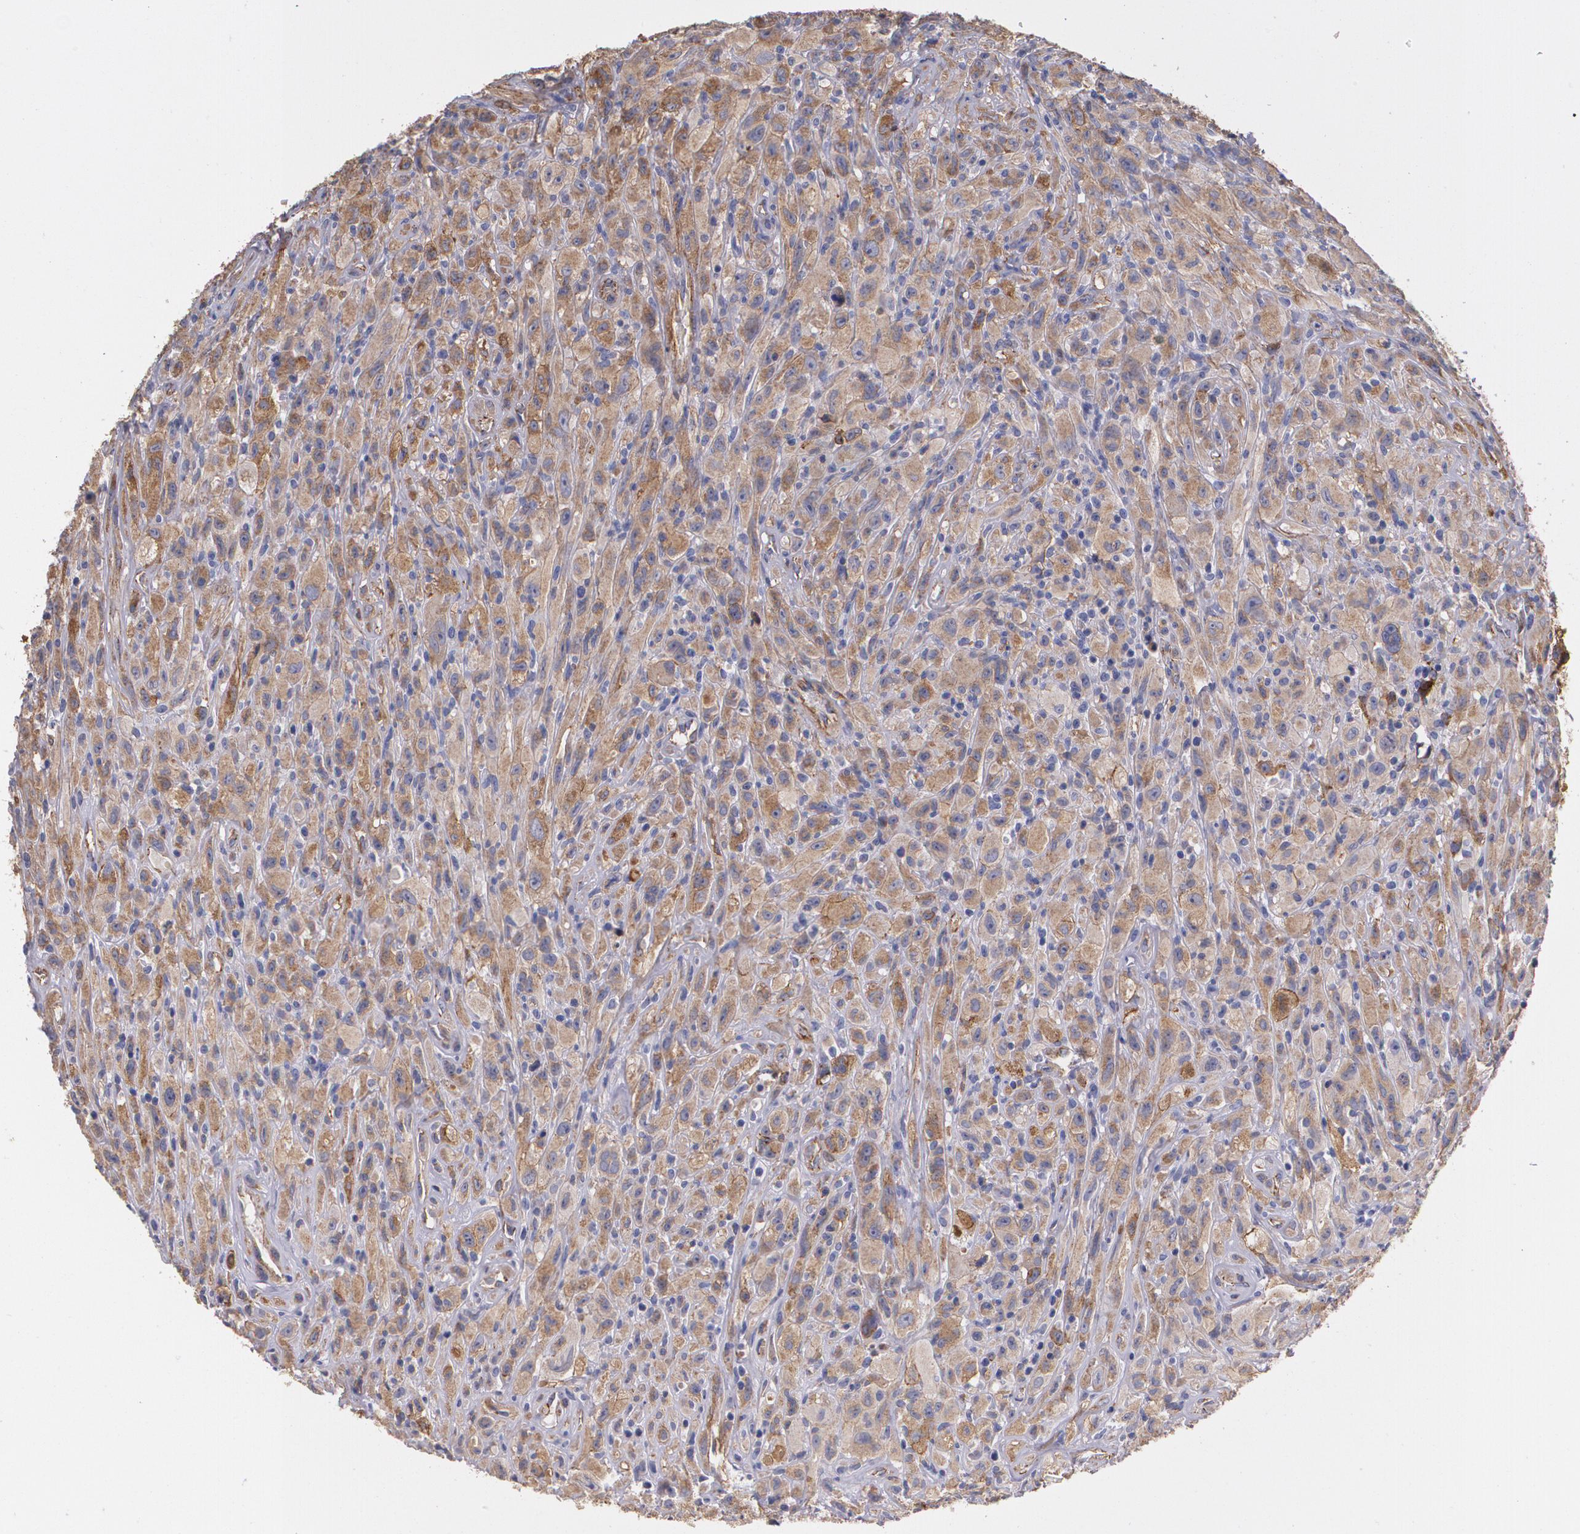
{"staining": {"intensity": "moderate", "quantity": ">75%", "location": "cytoplasmic/membranous"}, "tissue": "glioma", "cell_type": "Tumor cells", "image_type": "cancer", "snomed": [{"axis": "morphology", "description": "Glioma, malignant, High grade"}, {"axis": "topography", "description": "Brain"}], "caption": "A high-resolution photomicrograph shows immunohistochemistry staining of high-grade glioma (malignant), which displays moderate cytoplasmic/membranous staining in approximately >75% of tumor cells.", "gene": "TJP1", "patient": {"sex": "male", "age": 48}}